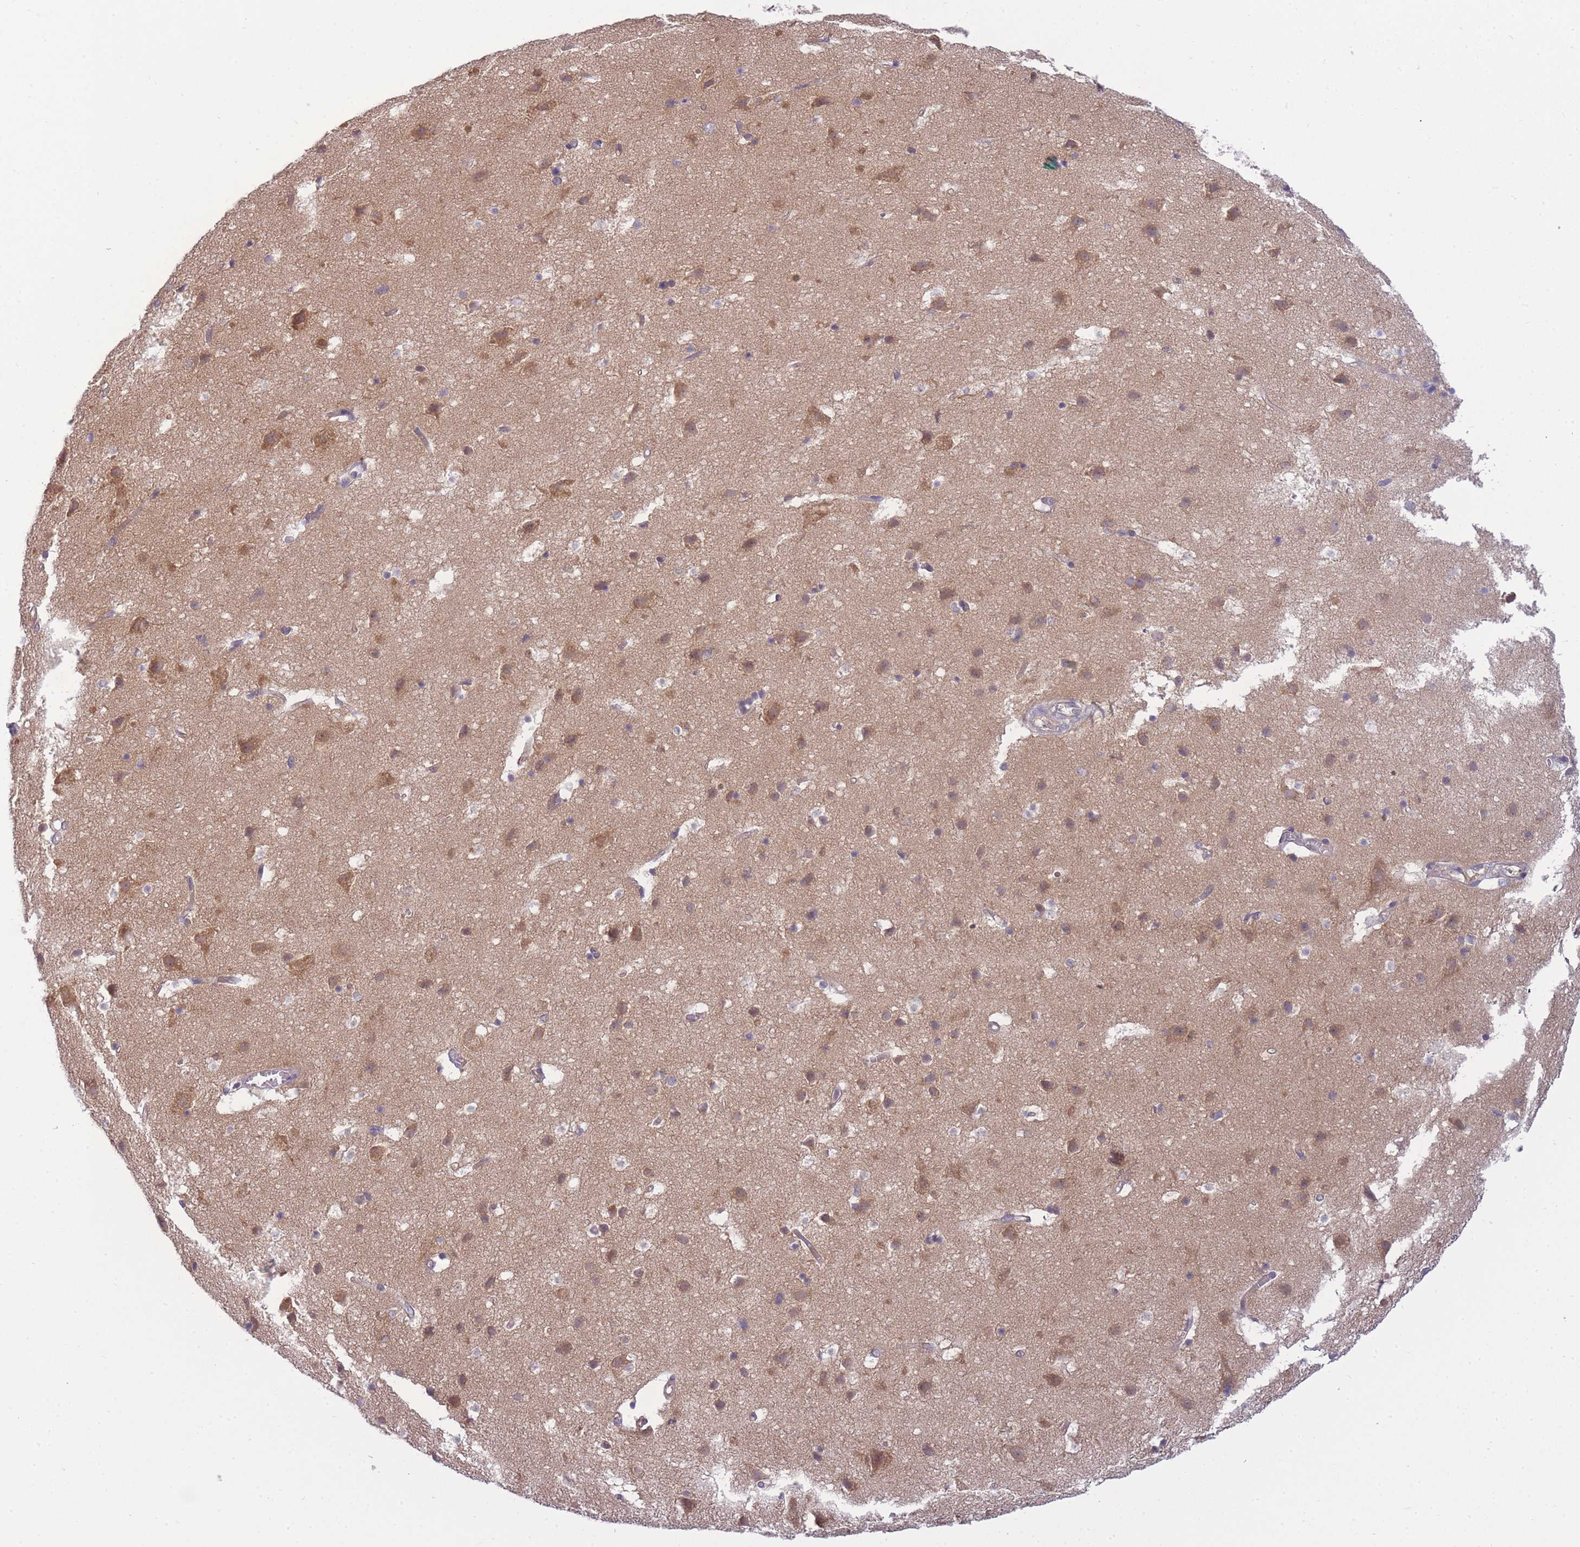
{"staining": {"intensity": "negative", "quantity": "none", "location": "none"}, "tissue": "cerebral cortex", "cell_type": "Endothelial cells", "image_type": "normal", "snomed": [{"axis": "morphology", "description": "Normal tissue, NOS"}, {"axis": "topography", "description": "Cerebral cortex"}], "caption": "The micrograph shows no staining of endothelial cells in normal cerebral cortex. Nuclei are stained in blue.", "gene": "PFDN6", "patient": {"sex": "male", "age": 54}}